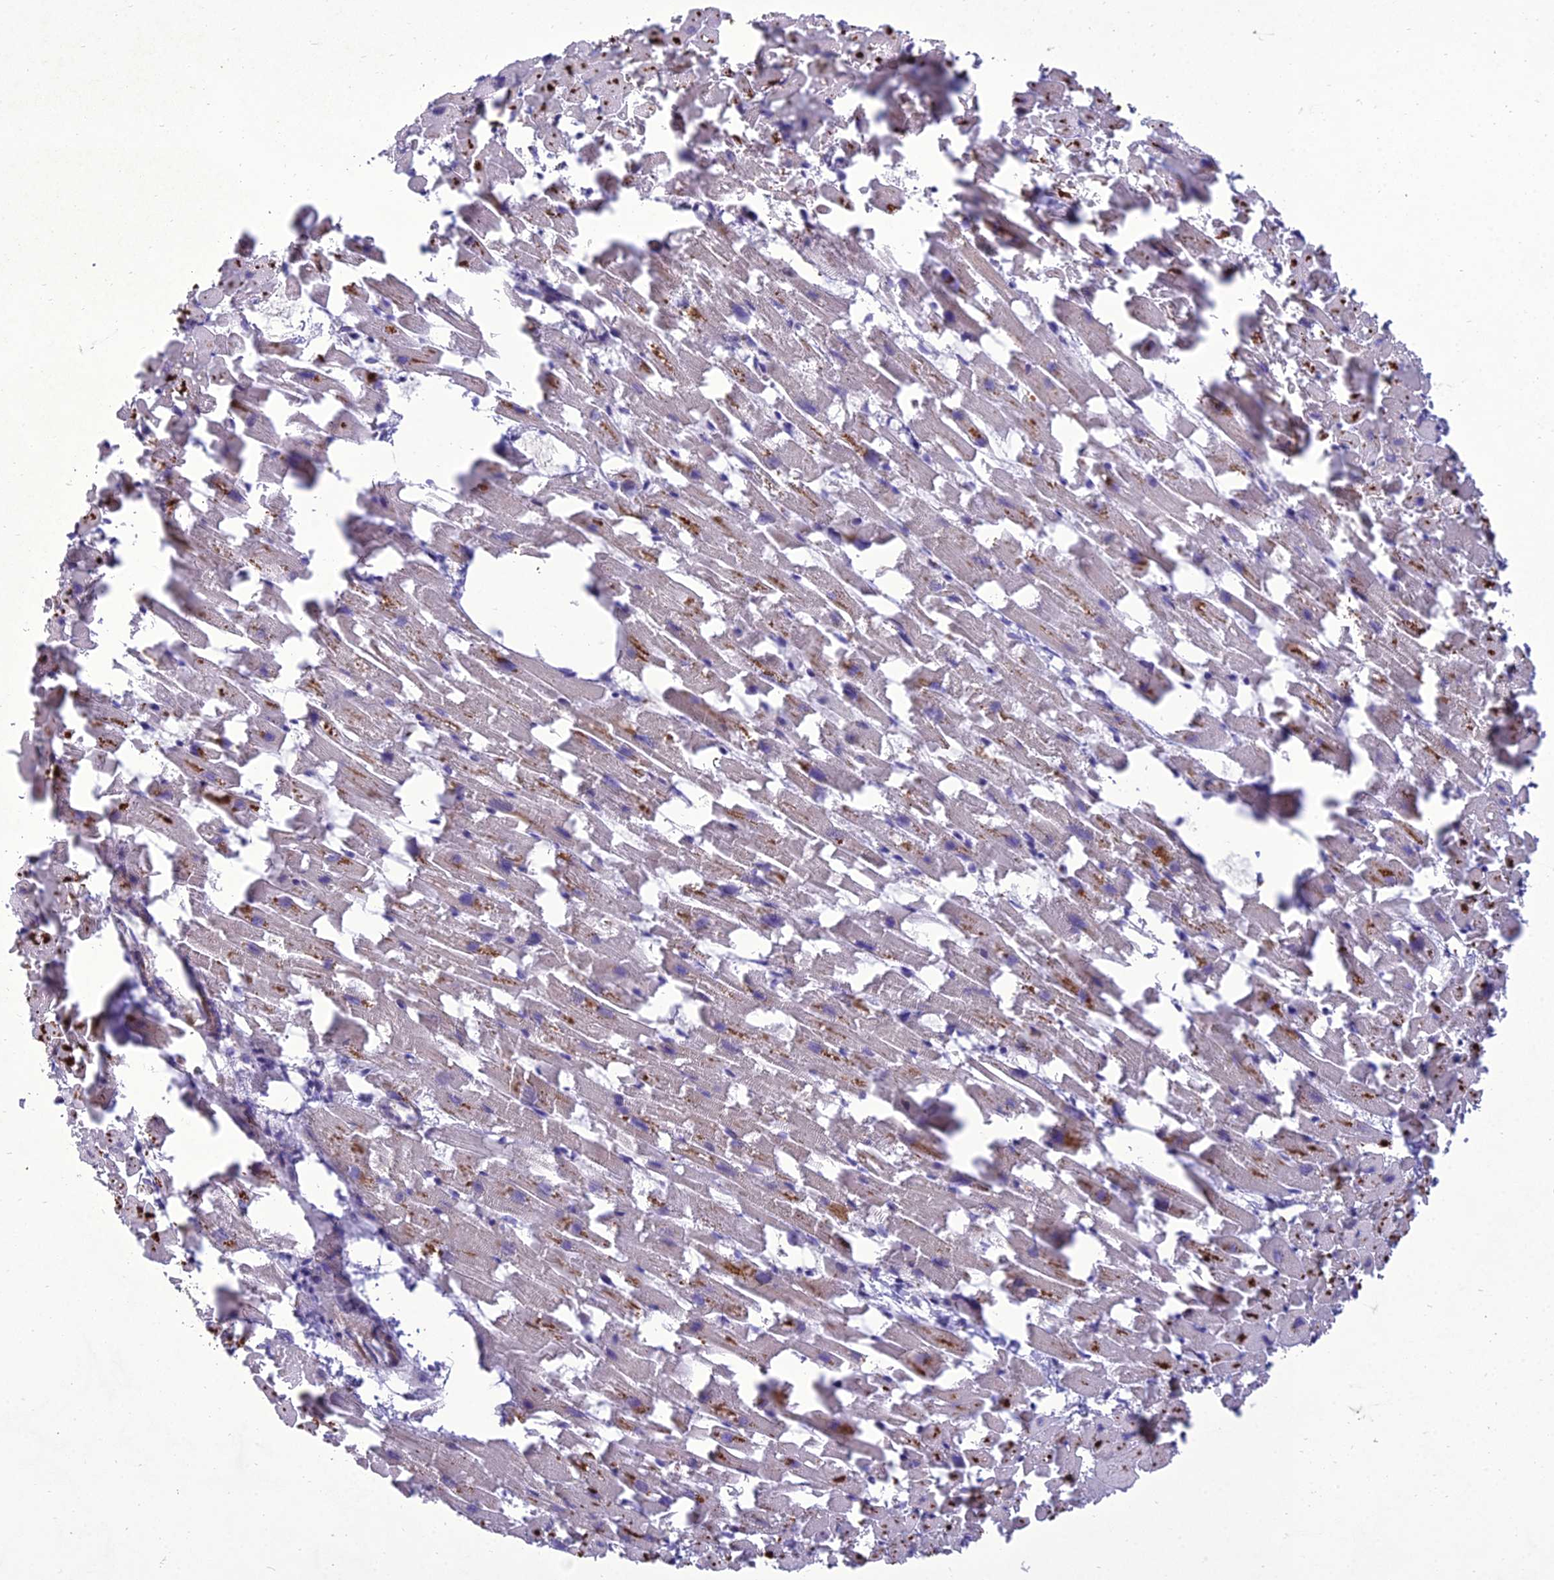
{"staining": {"intensity": "moderate", "quantity": "25%-75%", "location": "cytoplasmic/membranous,nuclear"}, "tissue": "heart muscle", "cell_type": "Cardiomyocytes", "image_type": "normal", "snomed": [{"axis": "morphology", "description": "Normal tissue, NOS"}, {"axis": "topography", "description": "Heart"}], "caption": "DAB (3,3'-diaminobenzidine) immunohistochemical staining of unremarkable human heart muscle demonstrates moderate cytoplasmic/membranous,nuclear protein positivity in about 25%-75% of cardiomyocytes. (brown staining indicates protein expression, while blue staining denotes nuclei).", "gene": "RANBP3", "patient": {"sex": "female", "age": 64}}